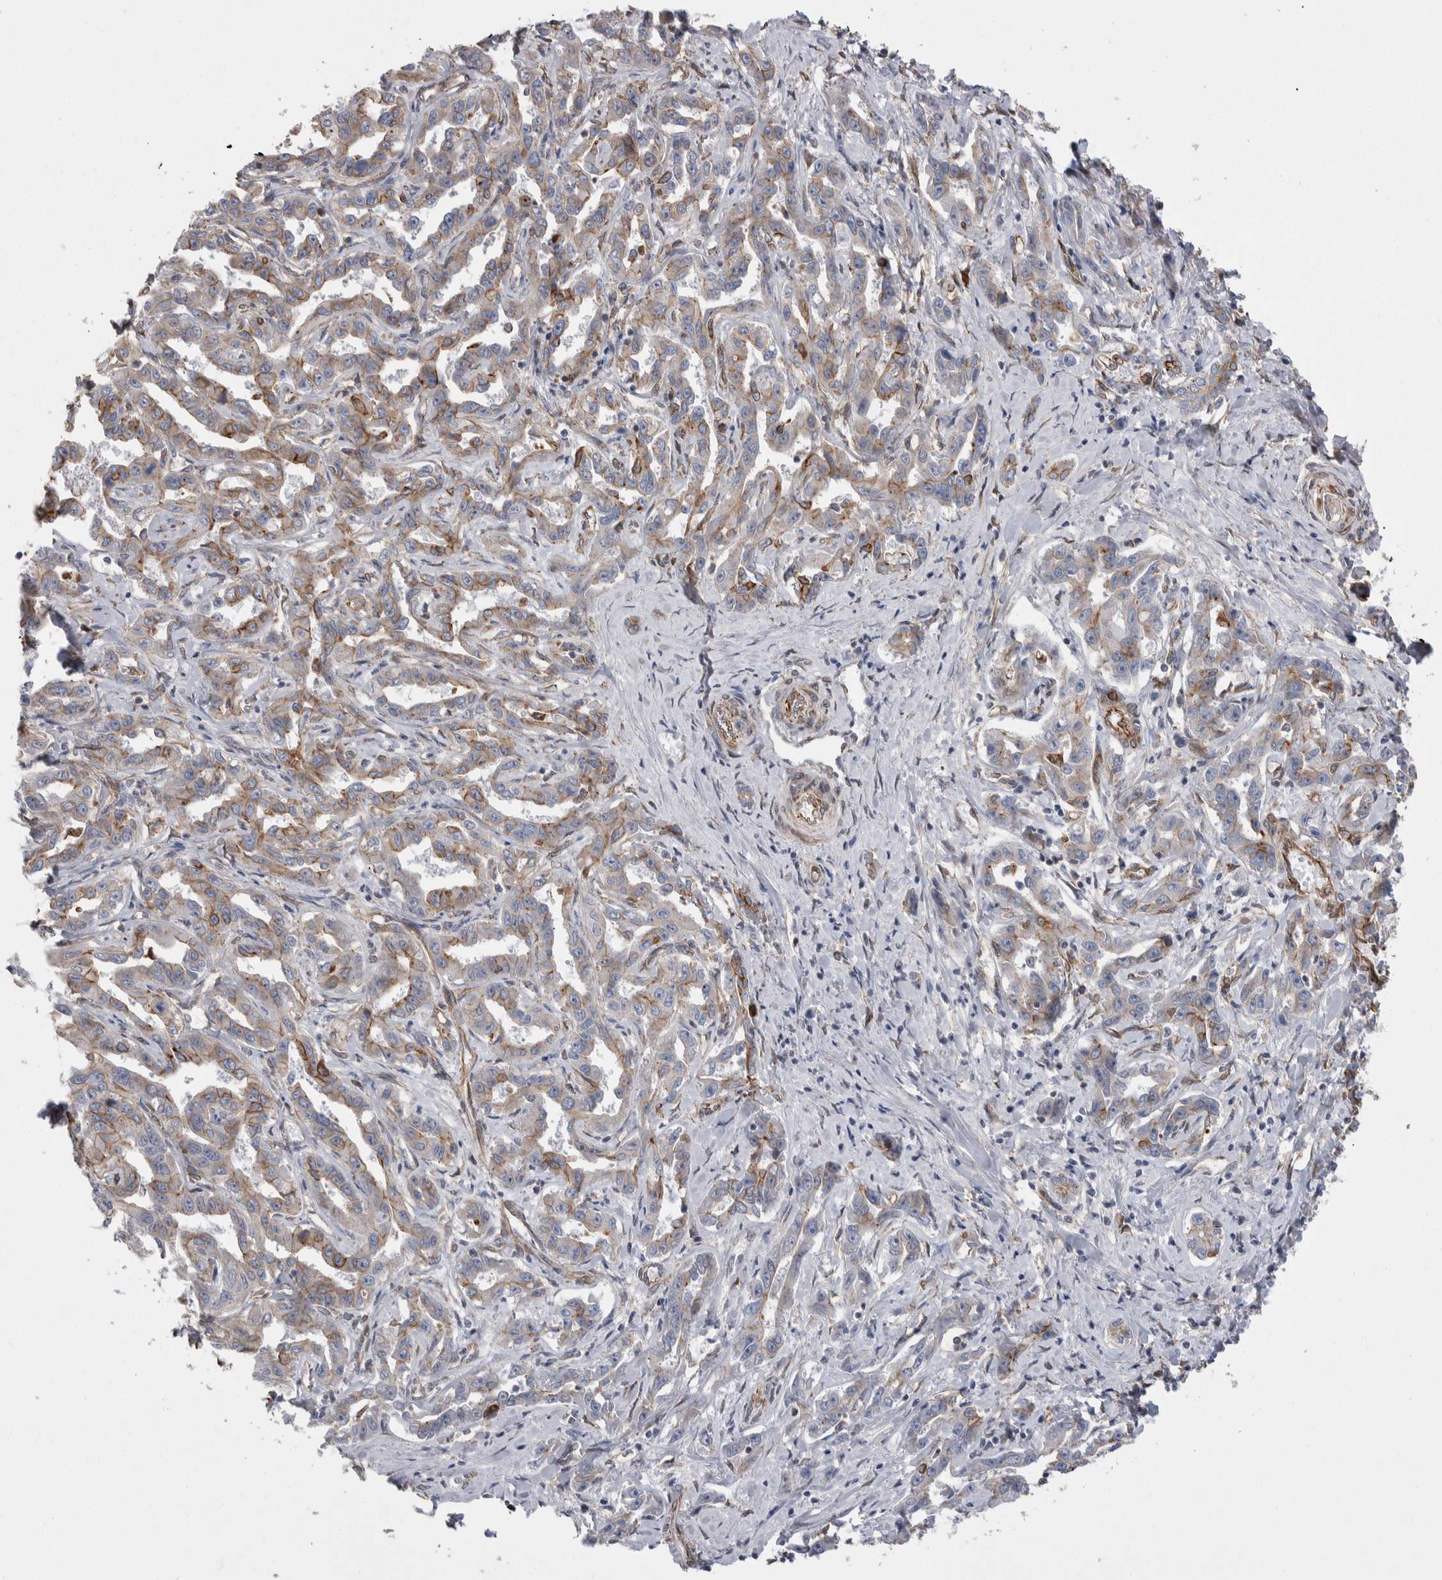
{"staining": {"intensity": "moderate", "quantity": "25%-75%", "location": "cytoplasmic/membranous"}, "tissue": "liver cancer", "cell_type": "Tumor cells", "image_type": "cancer", "snomed": [{"axis": "morphology", "description": "Cholangiocarcinoma"}, {"axis": "topography", "description": "Liver"}], "caption": "Liver cholangiocarcinoma tissue reveals moderate cytoplasmic/membranous staining in about 25%-75% of tumor cells, visualized by immunohistochemistry.", "gene": "KIF12", "patient": {"sex": "male", "age": 59}}